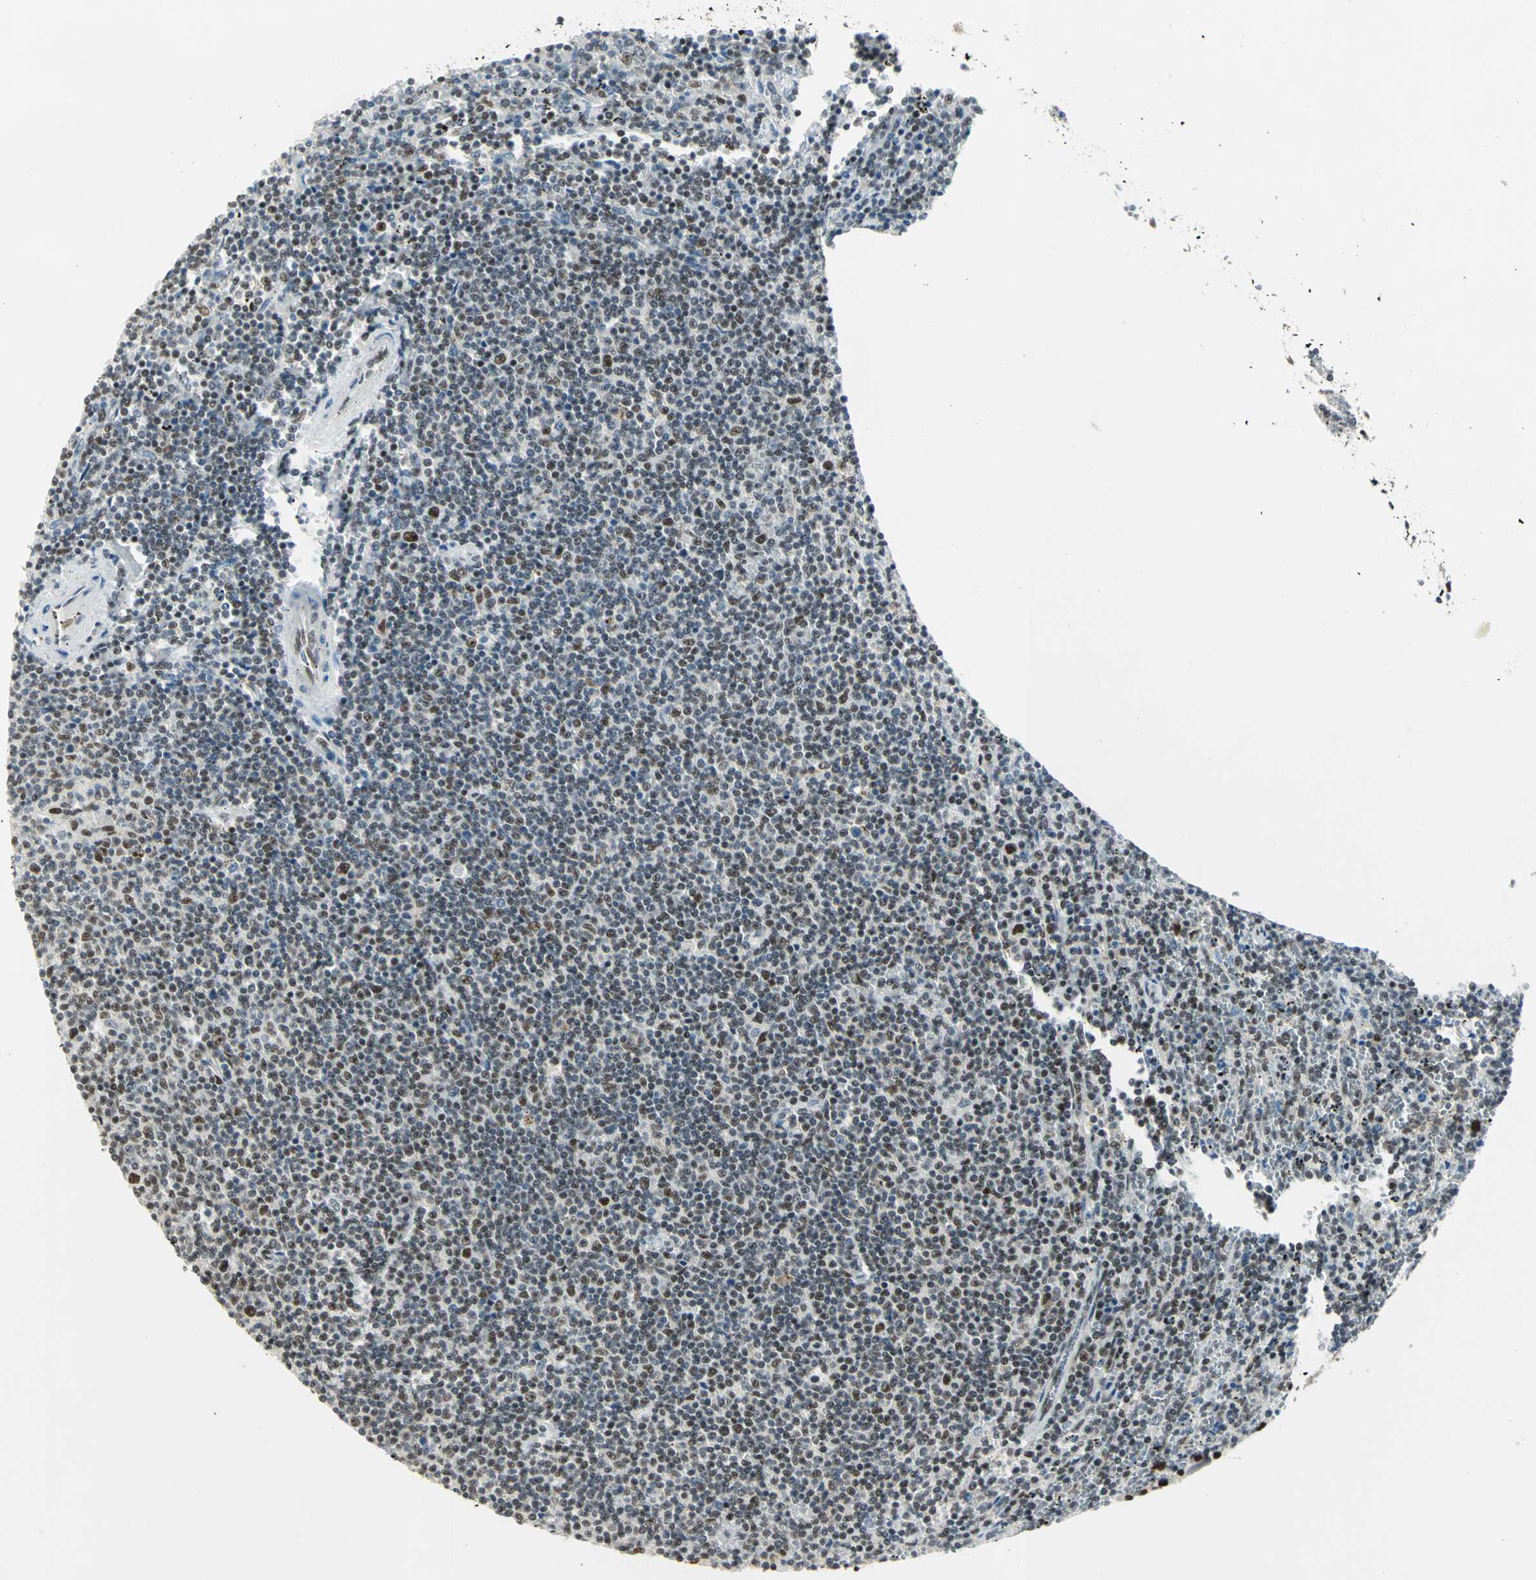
{"staining": {"intensity": "moderate", "quantity": "25%-75%", "location": "nuclear"}, "tissue": "lymphoma", "cell_type": "Tumor cells", "image_type": "cancer", "snomed": [{"axis": "morphology", "description": "Malignant lymphoma, non-Hodgkin's type, Low grade"}, {"axis": "topography", "description": "Spleen"}], "caption": "Moderate nuclear expression for a protein is seen in approximately 25%-75% of tumor cells of lymphoma using immunohistochemistry.", "gene": "CCNT1", "patient": {"sex": "female", "age": 50}}